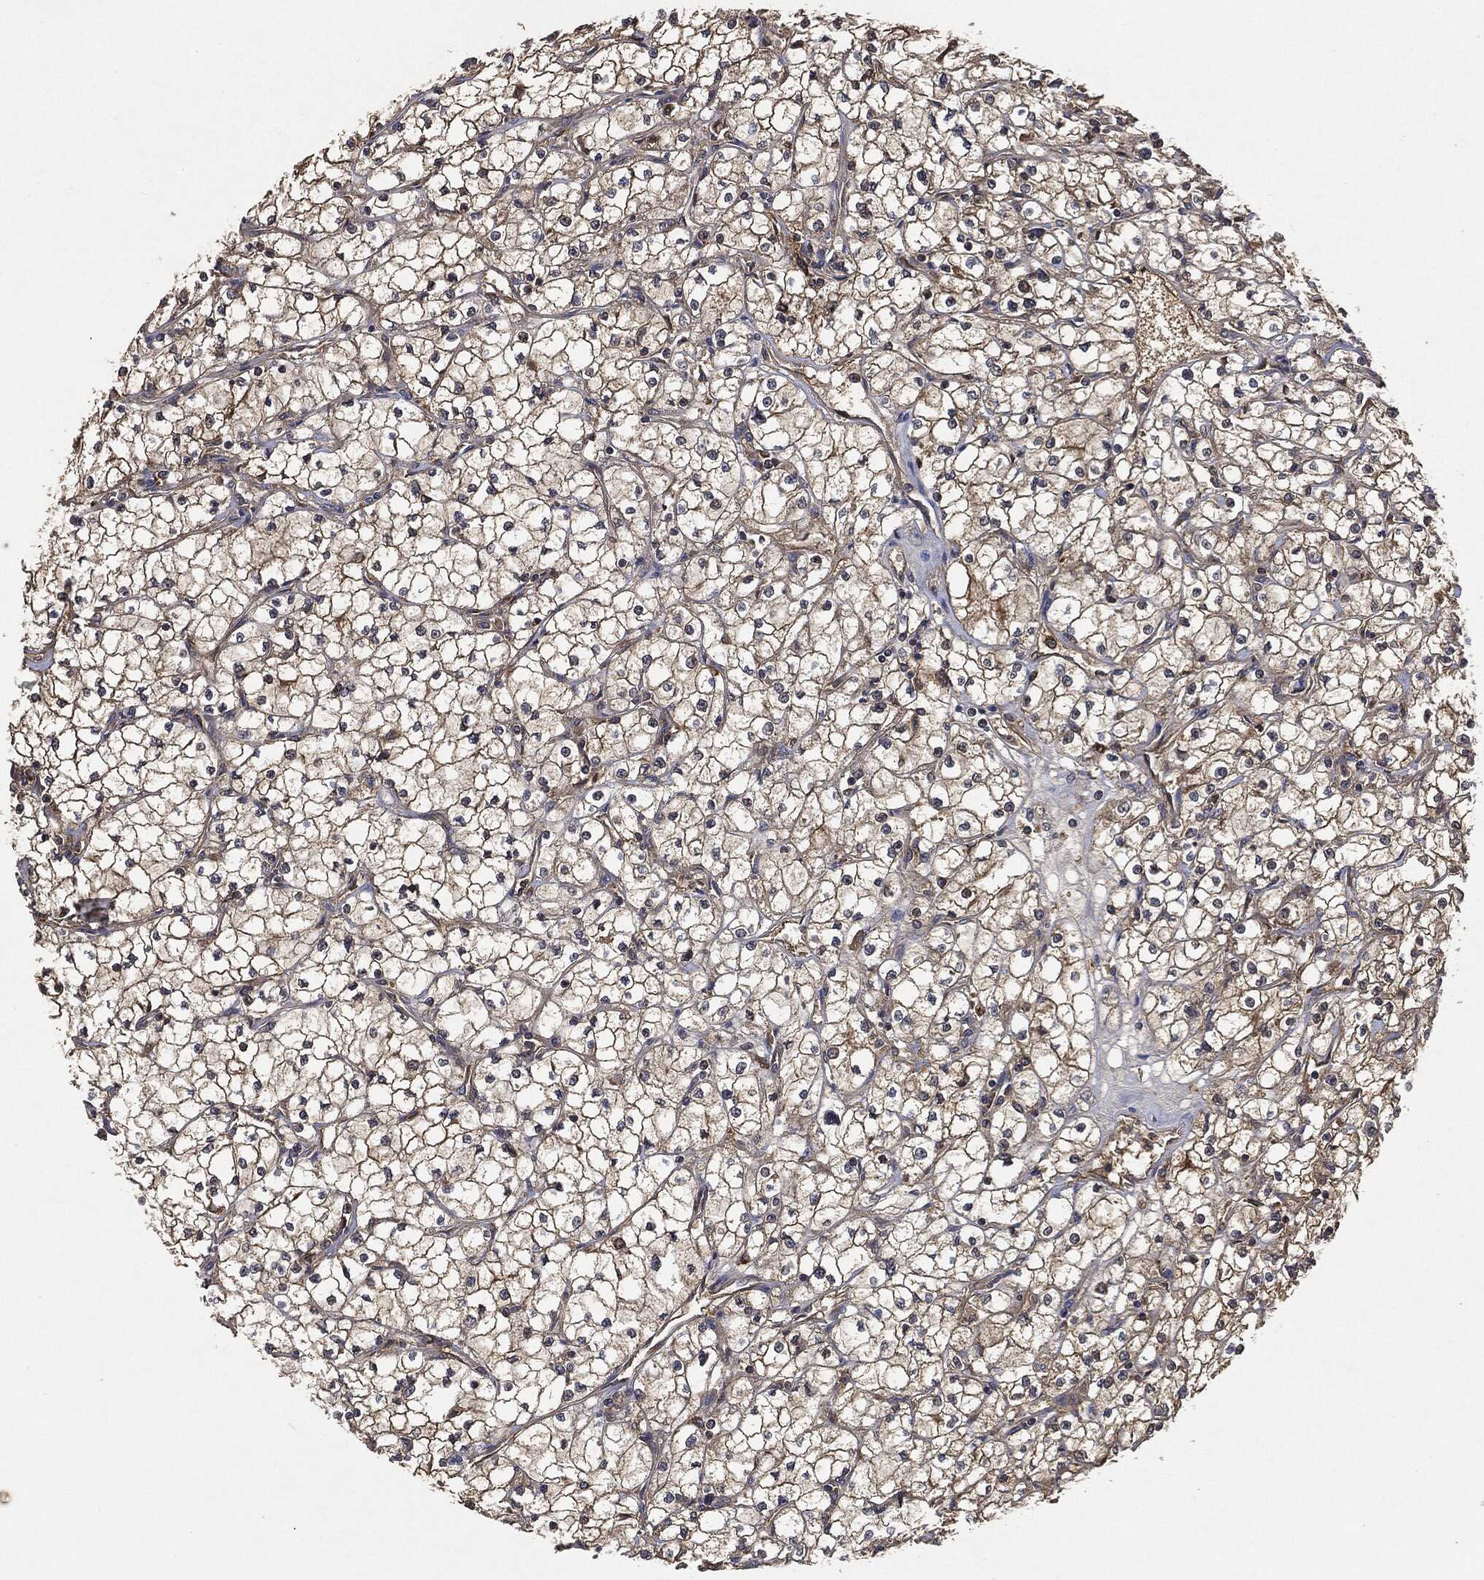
{"staining": {"intensity": "moderate", "quantity": "25%-75%", "location": "cytoplasmic/membranous"}, "tissue": "renal cancer", "cell_type": "Tumor cells", "image_type": "cancer", "snomed": [{"axis": "morphology", "description": "Adenocarcinoma, NOS"}, {"axis": "topography", "description": "Kidney"}], "caption": "Tumor cells exhibit moderate cytoplasmic/membranous positivity in approximately 25%-75% of cells in adenocarcinoma (renal).", "gene": "BRAF", "patient": {"sex": "male", "age": 67}}